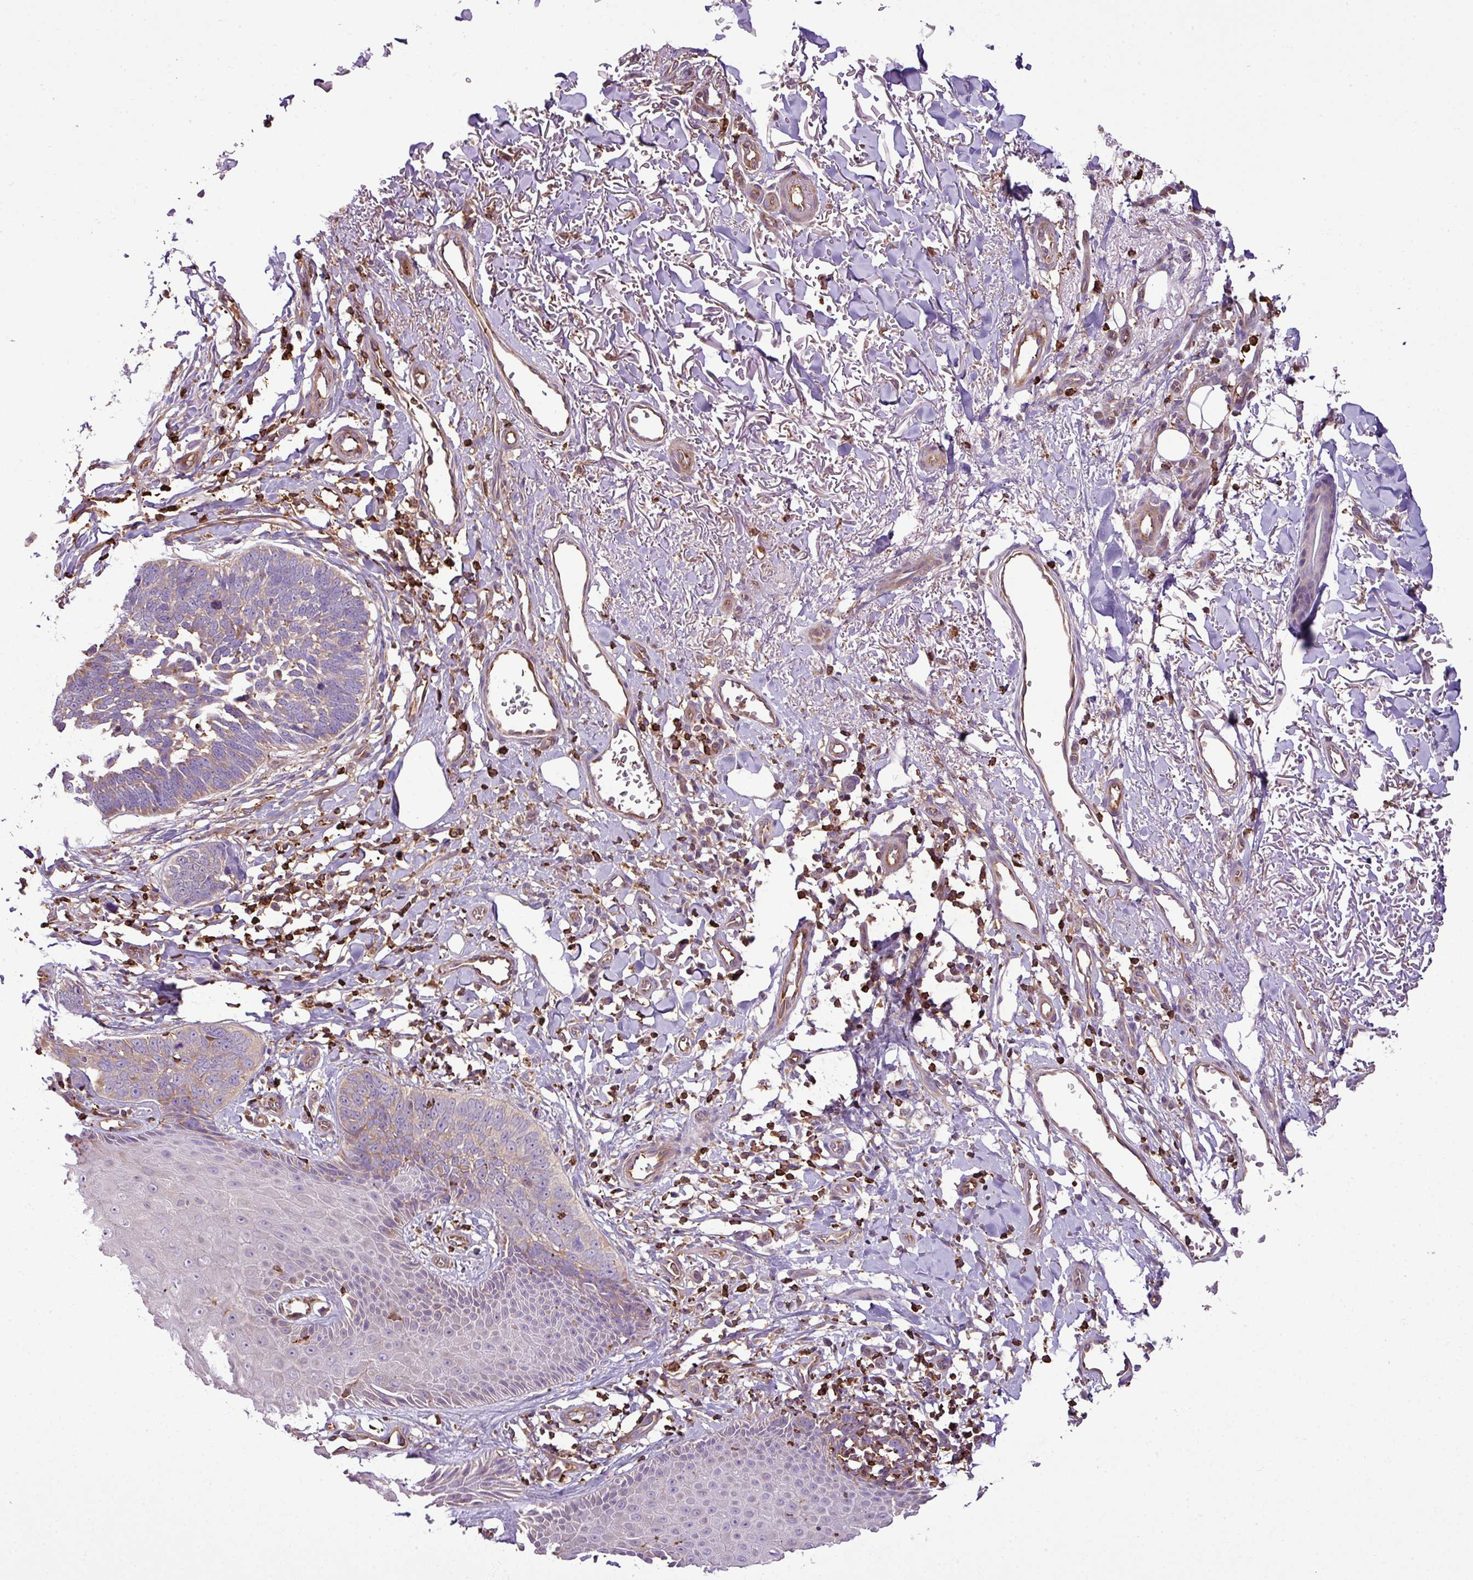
{"staining": {"intensity": "moderate", "quantity": "<25%", "location": "cytoplasmic/membranous"}, "tissue": "skin cancer", "cell_type": "Tumor cells", "image_type": "cancer", "snomed": [{"axis": "morphology", "description": "Normal tissue, NOS"}, {"axis": "morphology", "description": "Basal cell carcinoma"}, {"axis": "topography", "description": "Skin"}], "caption": "Skin cancer (basal cell carcinoma) stained with DAB immunohistochemistry reveals low levels of moderate cytoplasmic/membranous expression in about <25% of tumor cells.", "gene": "PGAP6", "patient": {"sex": "male", "age": 77}}